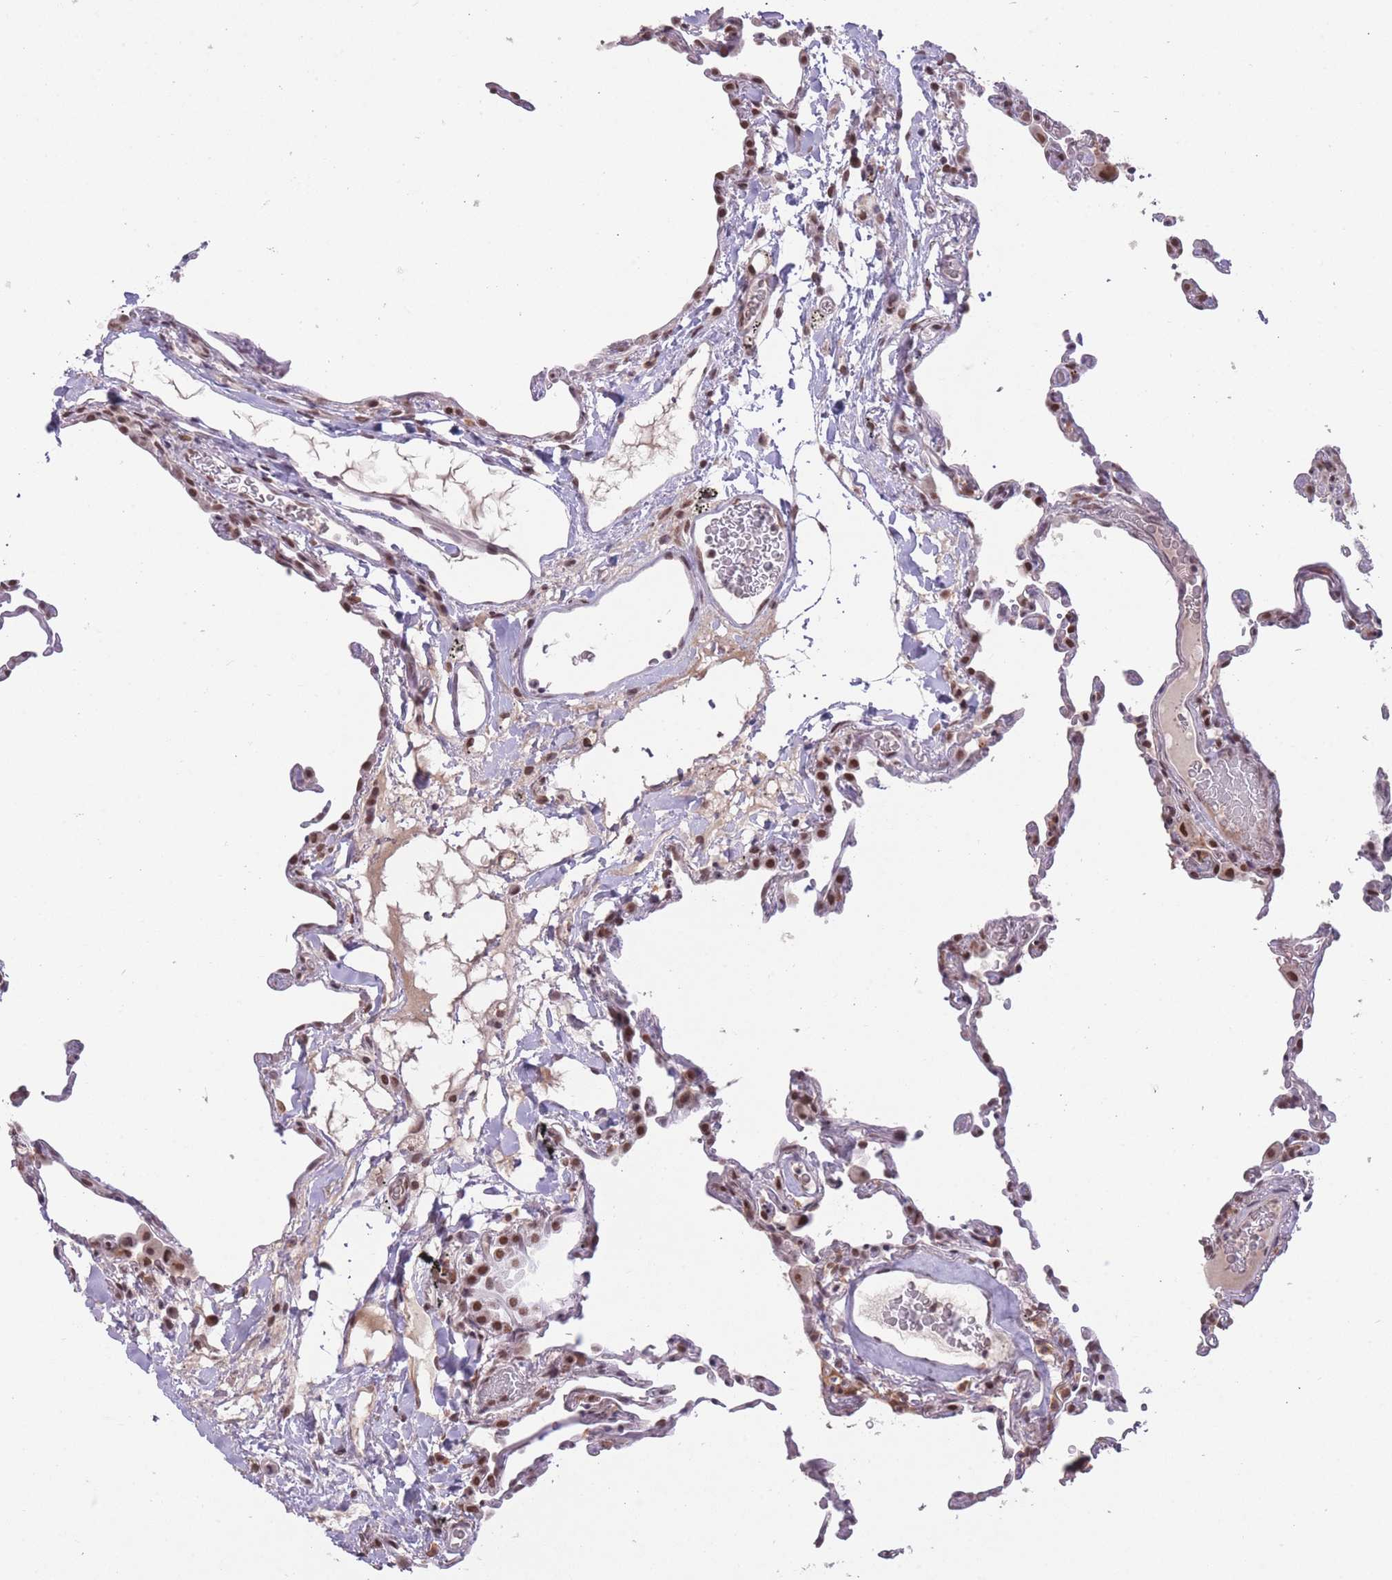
{"staining": {"intensity": "moderate", "quantity": ">75%", "location": "nuclear"}, "tissue": "lung", "cell_type": "Alveolar cells", "image_type": "normal", "snomed": [{"axis": "morphology", "description": "Normal tissue, NOS"}, {"axis": "topography", "description": "Lung"}], "caption": "A medium amount of moderate nuclear expression is seen in about >75% of alveolar cells in unremarkable lung. The protein is stained brown, and the nuclei are stained in blue (DAB IHC with brightfield microscopy, high magnification).", "gene": "HNRNPUL1", "patient": {"sex": "female", "age": 57}}